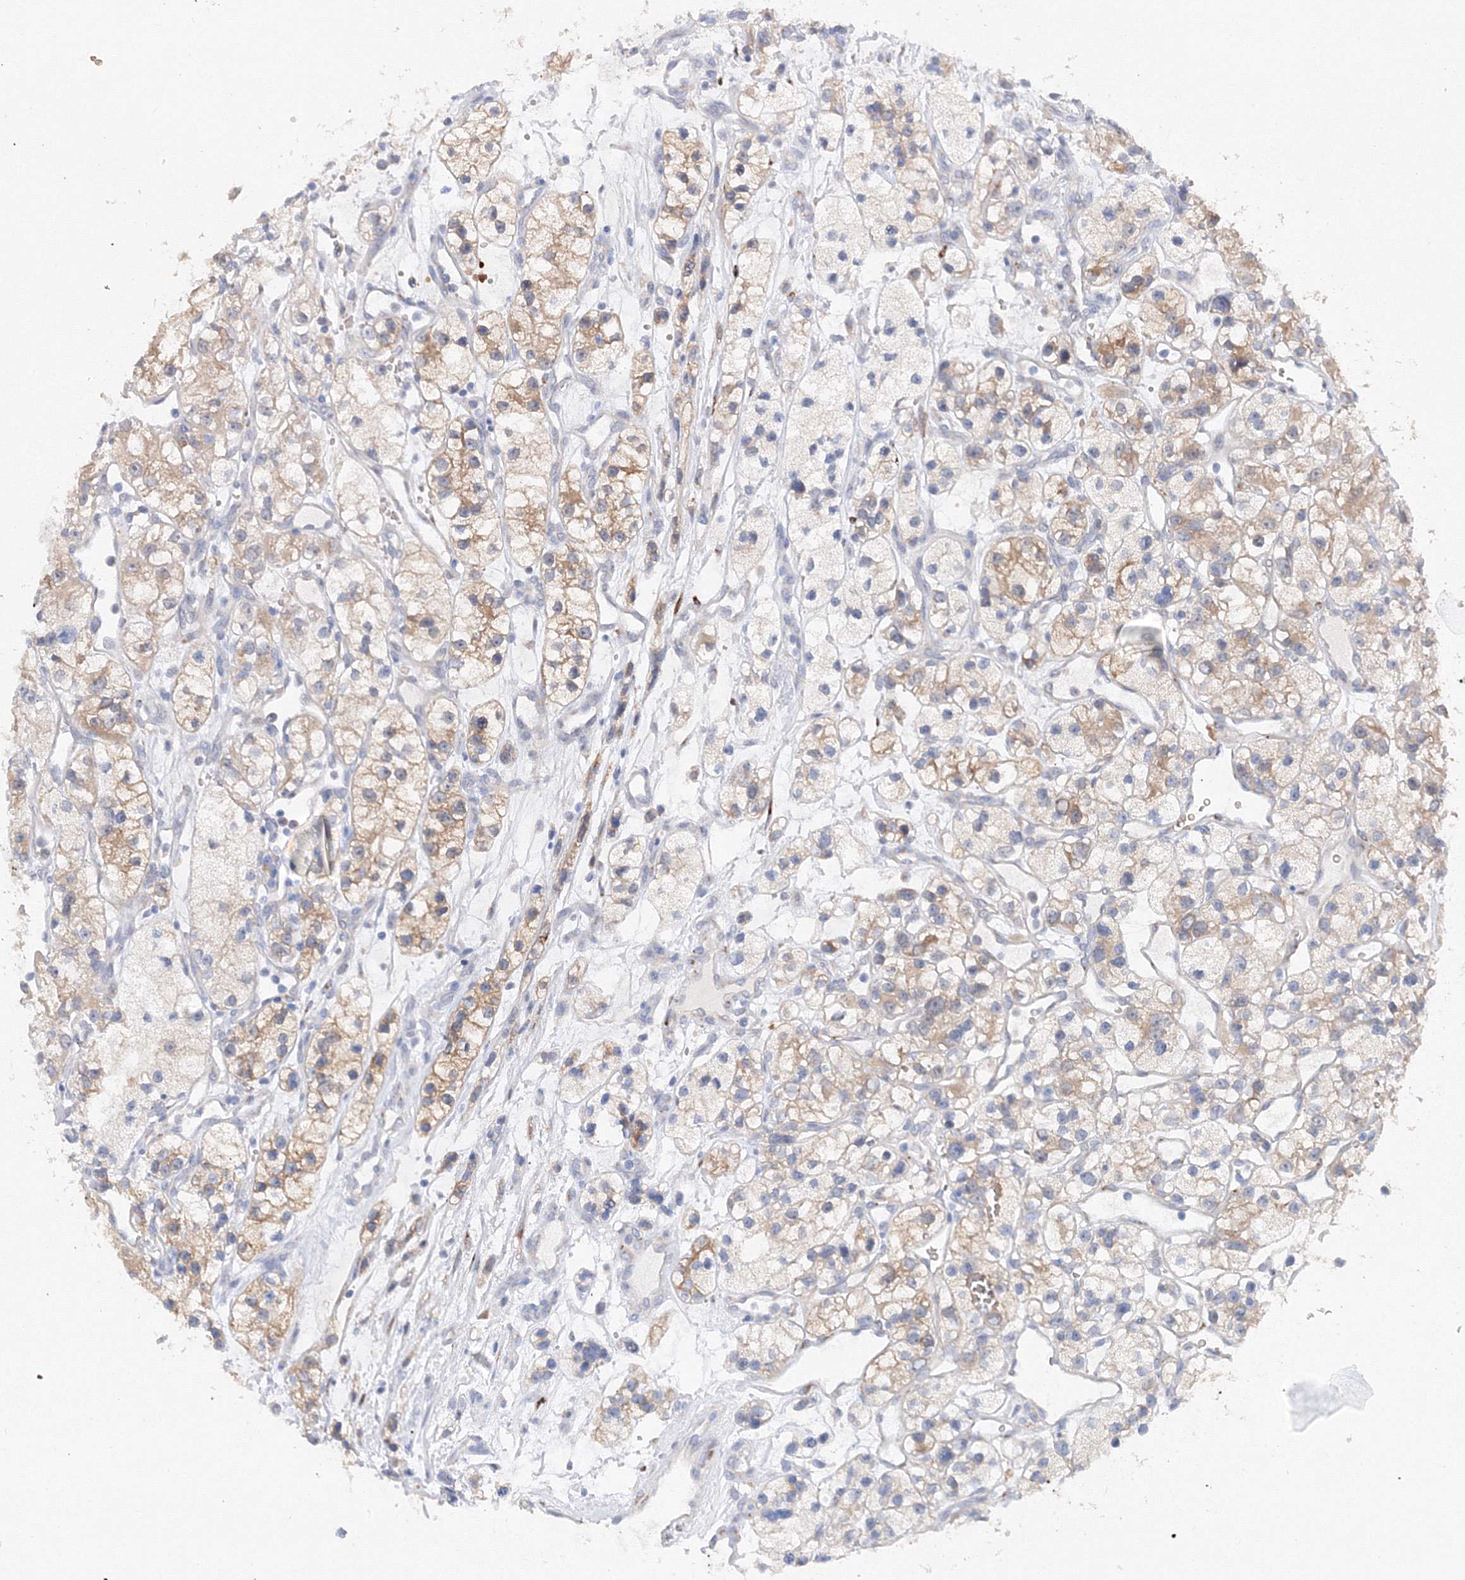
{"staining": {"intensity": "moderate", "quantity": "25%-75%", "location": "cytoplasmic/membranous"}, "tissue": "renal cancer", "cell_type": "Tumor cells", "image_type": "cancer", "snomed": [{"axis": "morphology", "description": "Adenocarcinoma, NOS"}, {"axis": "topography", "description": "Kidney"}], "caption": "The image exhibits immunohistochemical staining of renal cancer. There is moderate cytoplasmic/membranous staining is identified in approximately 25%-75% of tumor cells.", "gene": "DIS3L2", "patient": {"sex": "female", "age": 57}}